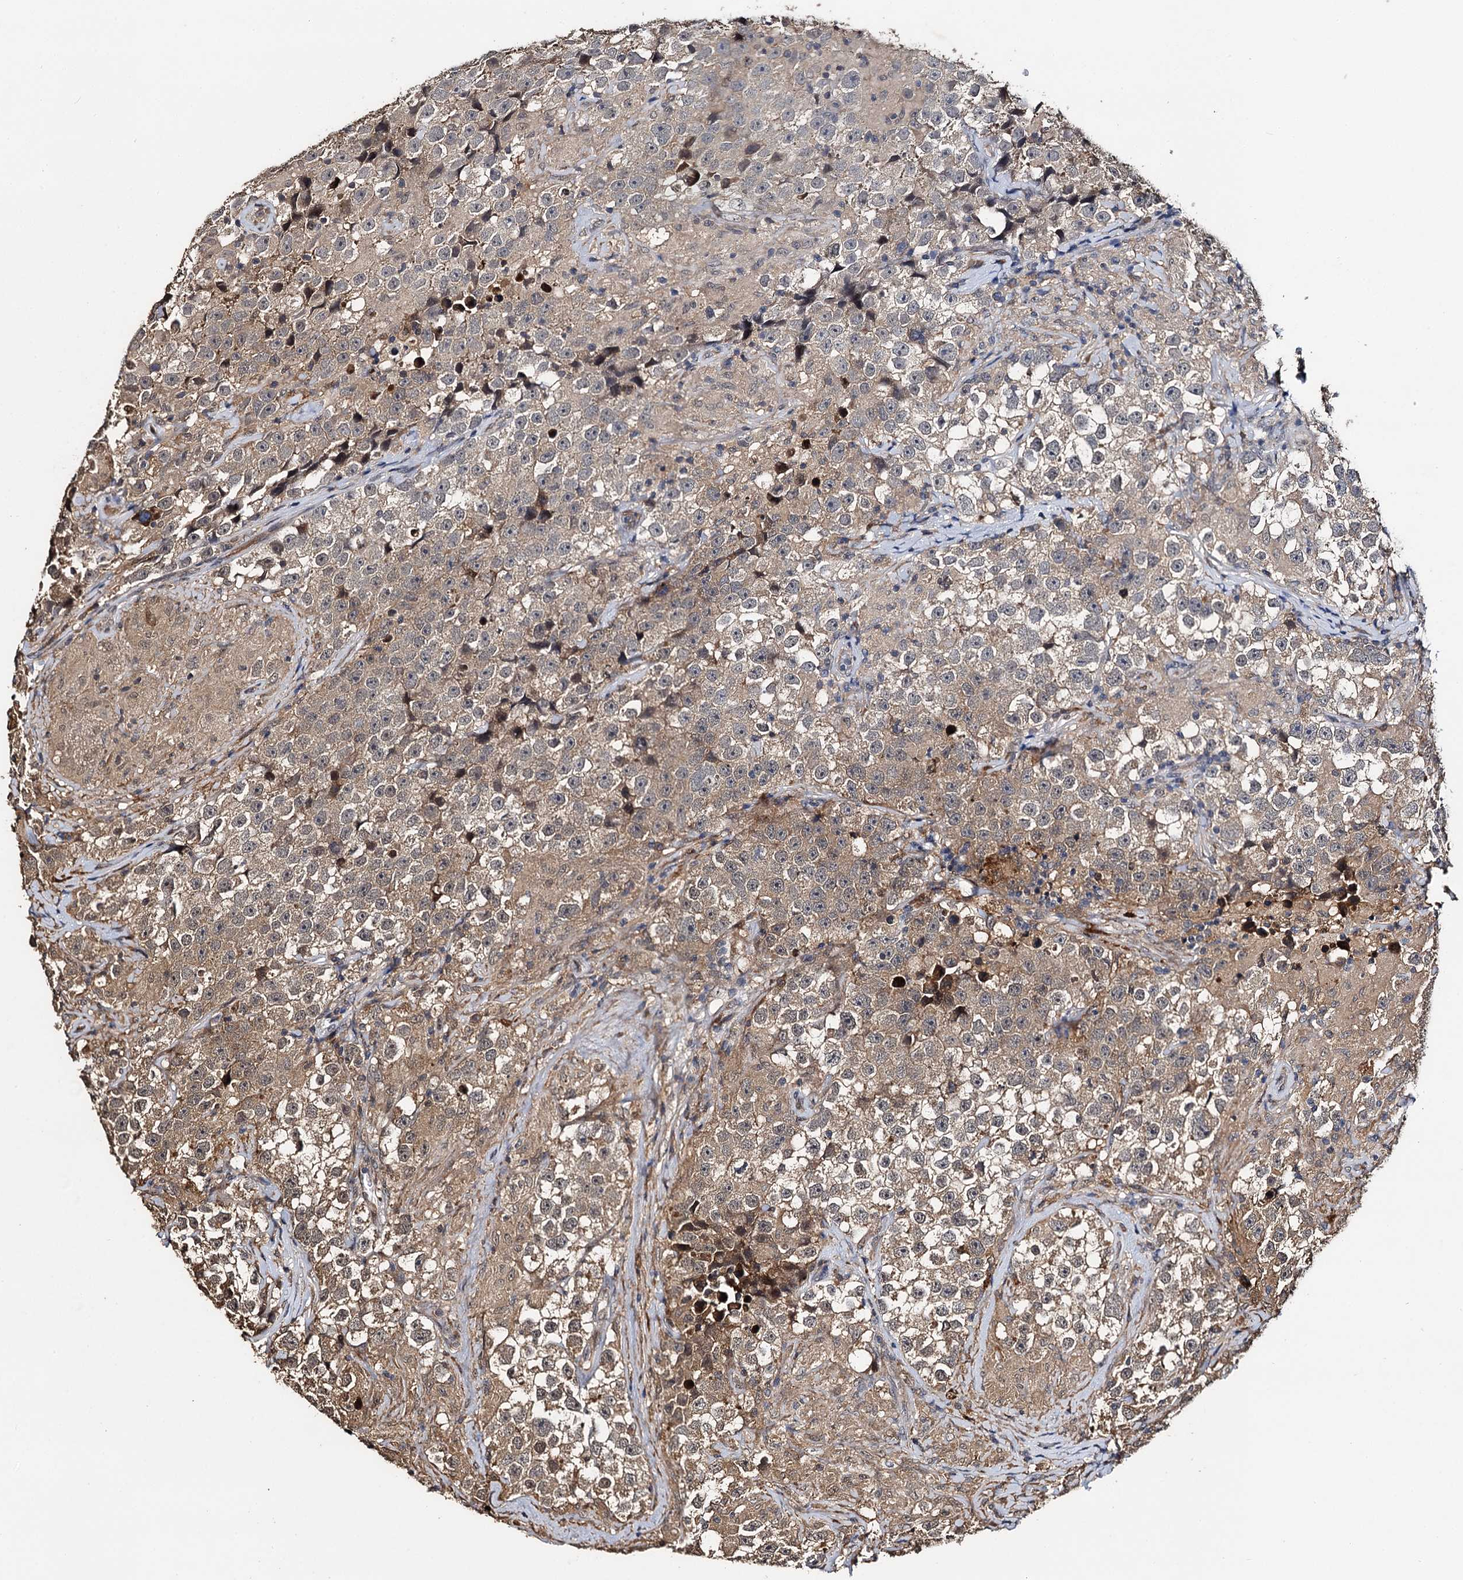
{"staining": {"intensity": "weak", "quantity": "25%-75%", "location": "cytoplasmic/membranous"}, "tissue": "testis cancer", "cell_type": "Tumor cells", "image_type": "cancer", "snomed": [{"axis": "morphology", "description": "Seminoma, NOS"}, {"axis": "topography", "description": "Testis"}], "caption": "This is a micrograph of immunohistochemistry (IHC) staining of seminoma (testis), which shows weak positivity in the cytoplasmic/membranous of tumor cells.", "gene": "SLC46A3", "patient": {"sex": "male", "age": 46}}